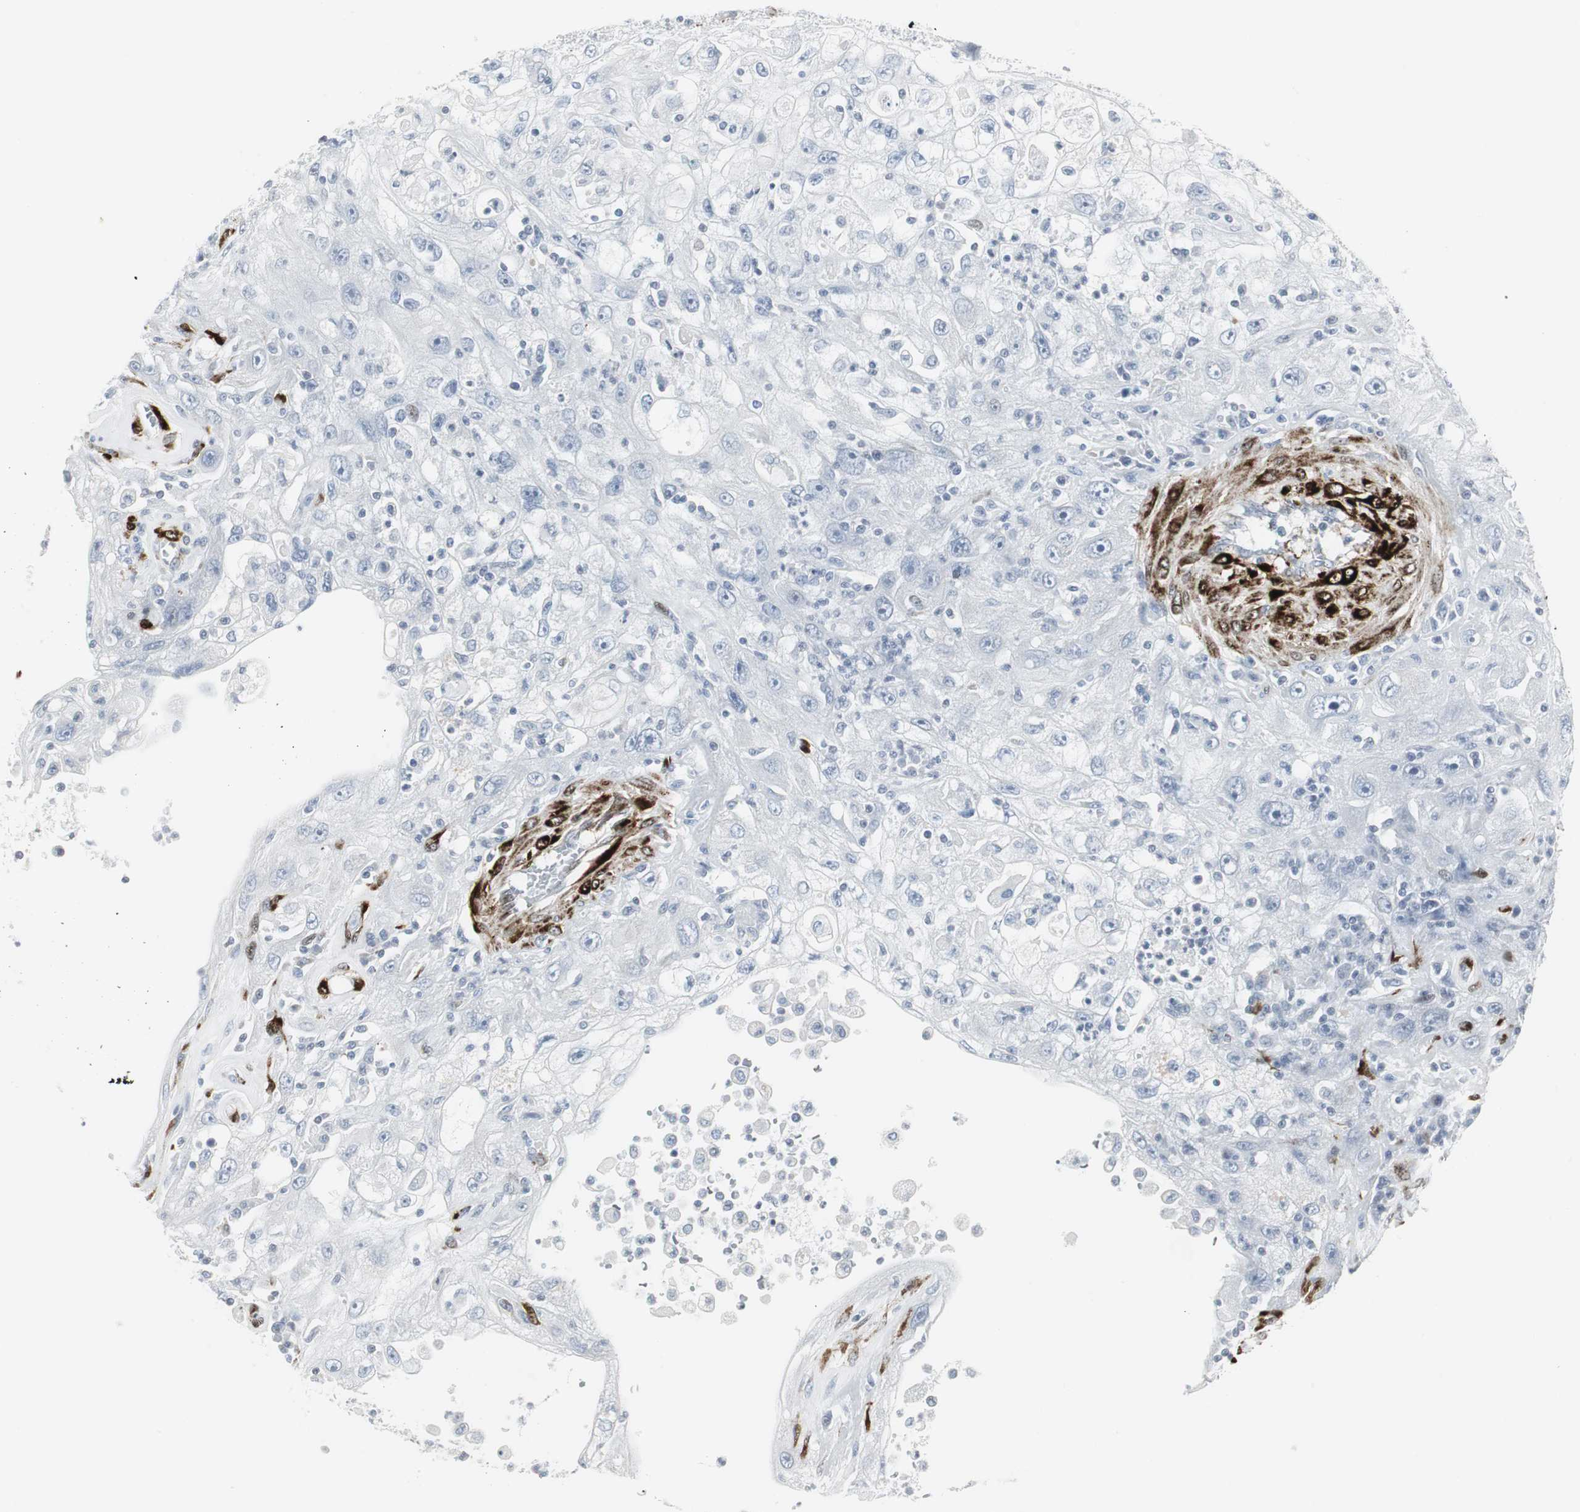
{"staining": {"intensity": "negative", "quantity": "none", "location": "none"}, "tissue": "skin cancer", "cell_type": "Tumor cells", "image_type": "cancer", "snomed": [{"axis": "morphology", "description": "Squamous cell carcinoma, NOS"}, {"axis": "topography", "description": "Skin"}], "caption": "An image of human squamous cell carcinoma (skin) is negative for staining in tumor cells. (Brightfield microscopy of DAB (3,3'-diaminobenzidine) IHC at high magnification).", "gene": "PPP1R14A", "patient": {"sex": "male", "age": 75}}